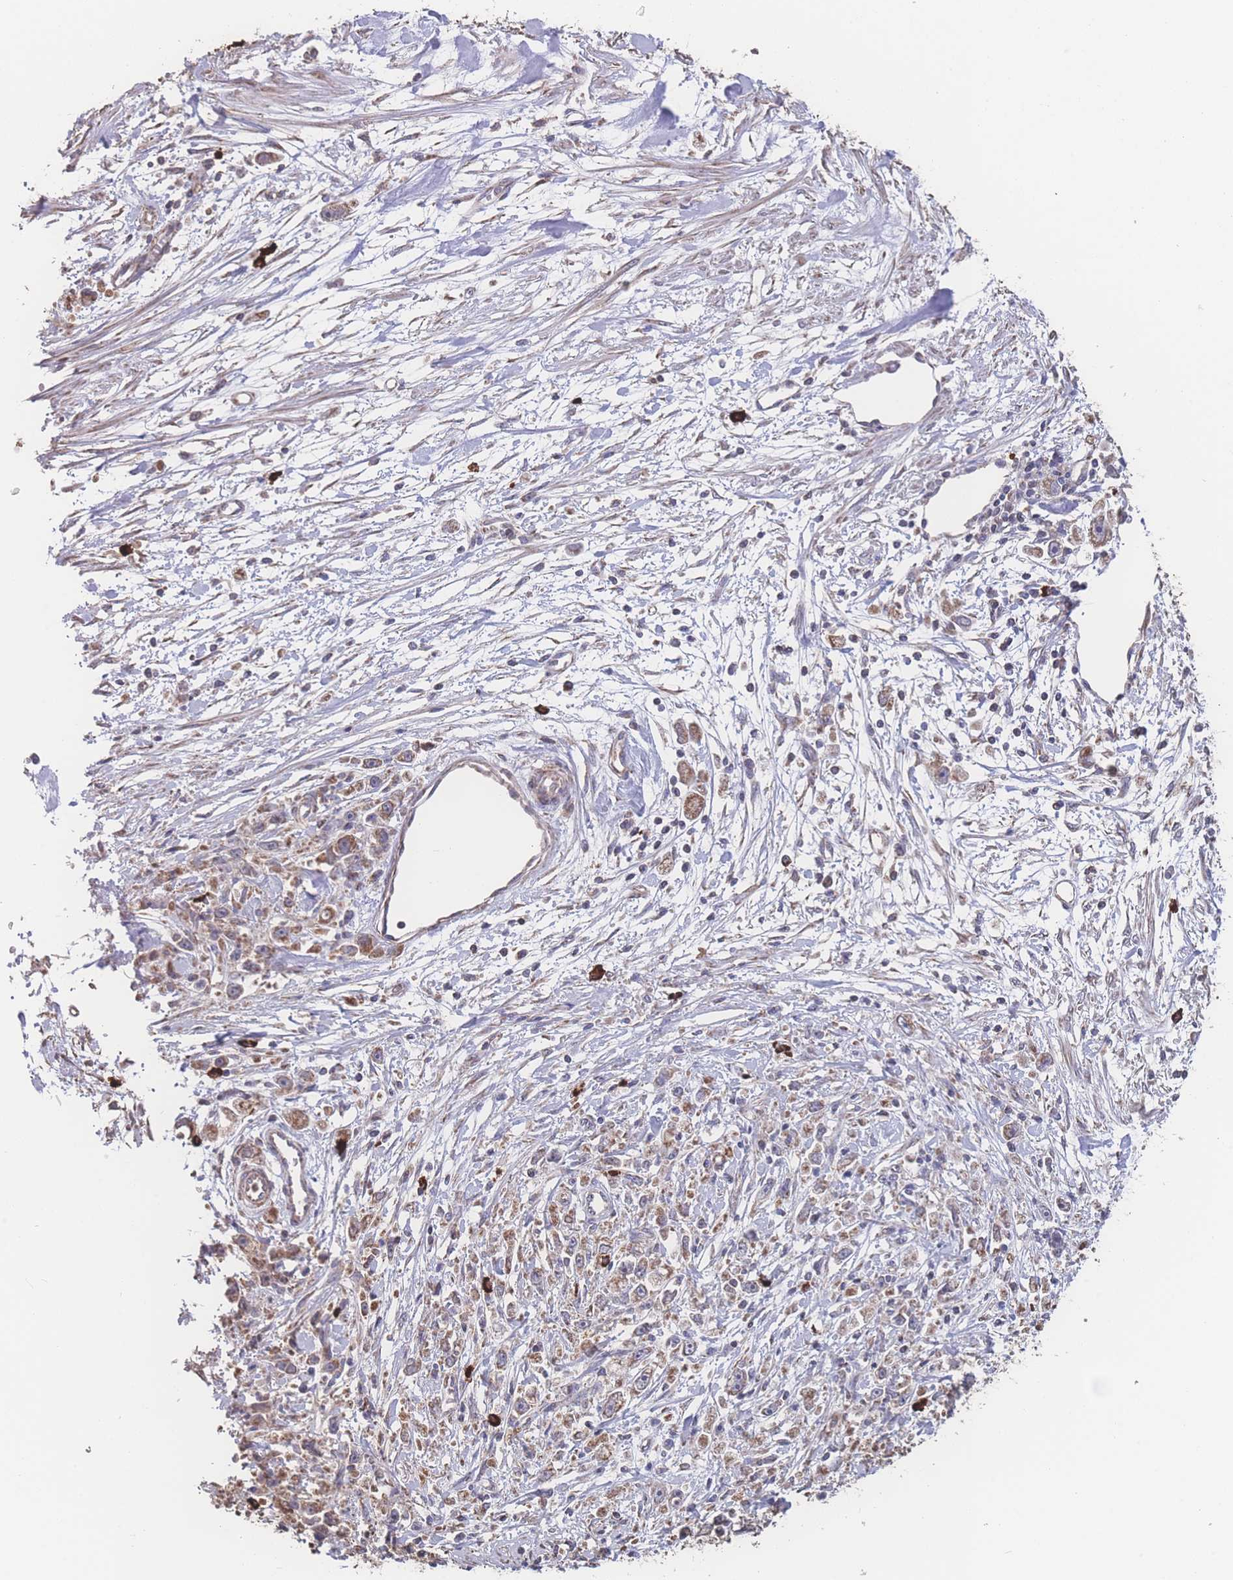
{"staining": {"intensity": "moderate", "quantity": ">75%", "location": "cytoplasmic/membranous"}, "tissue": "stomach cancer", "cell_type": "Tumor cells", "image_type": "cancer", "snomed": [{"axis": "morphology", "description": "Adenocarcinoma, NOS"}, {"axis": "topography", "description": "Stomach"}], "caption": "Moderate cytoplasmic/membranous staining is seen in about >75% of tumor cells in stomach adenocarcinoma.", "gene": "SGSM3", "patient": {"sex": "female", "age": 59}}